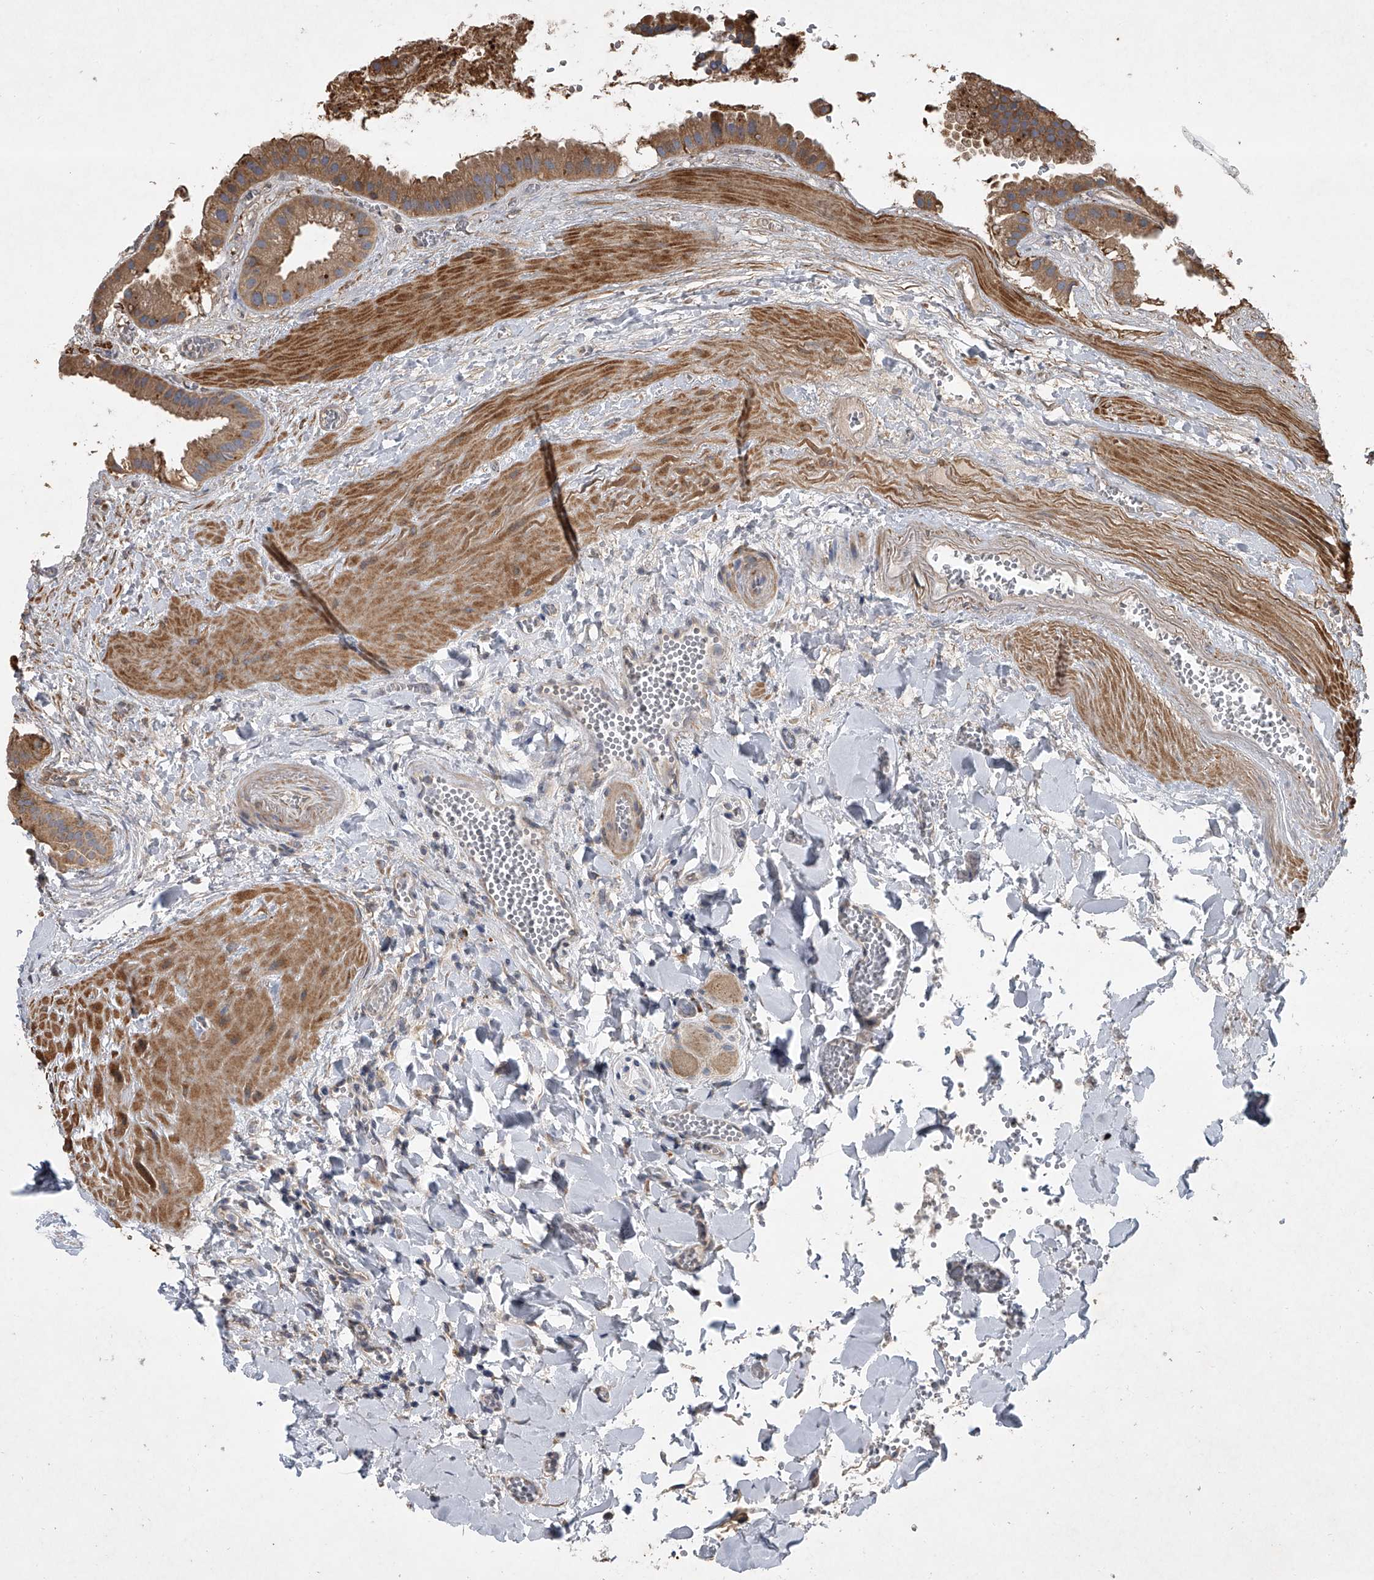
{"staining": {"intensity": "moderate", "quantity": ">75%", "location": "cytoplasmic/membranous"}, "tissue": "gallbladder", "cell_type": "Glandular cells", "image_type": "normal", "snomed": [{"axis": "morphology", "description": "Normal tissue, NOS"}, {"axis": "topography", "description": "Gallbladder"}], "caption": "Glandular cells display medium levels of moderate cytoplasmic/membranous expression in about >75% of cells in benign human gallbladder.", "gene": "DOCK9", "patient": {"sex": "male", "age": 55}}